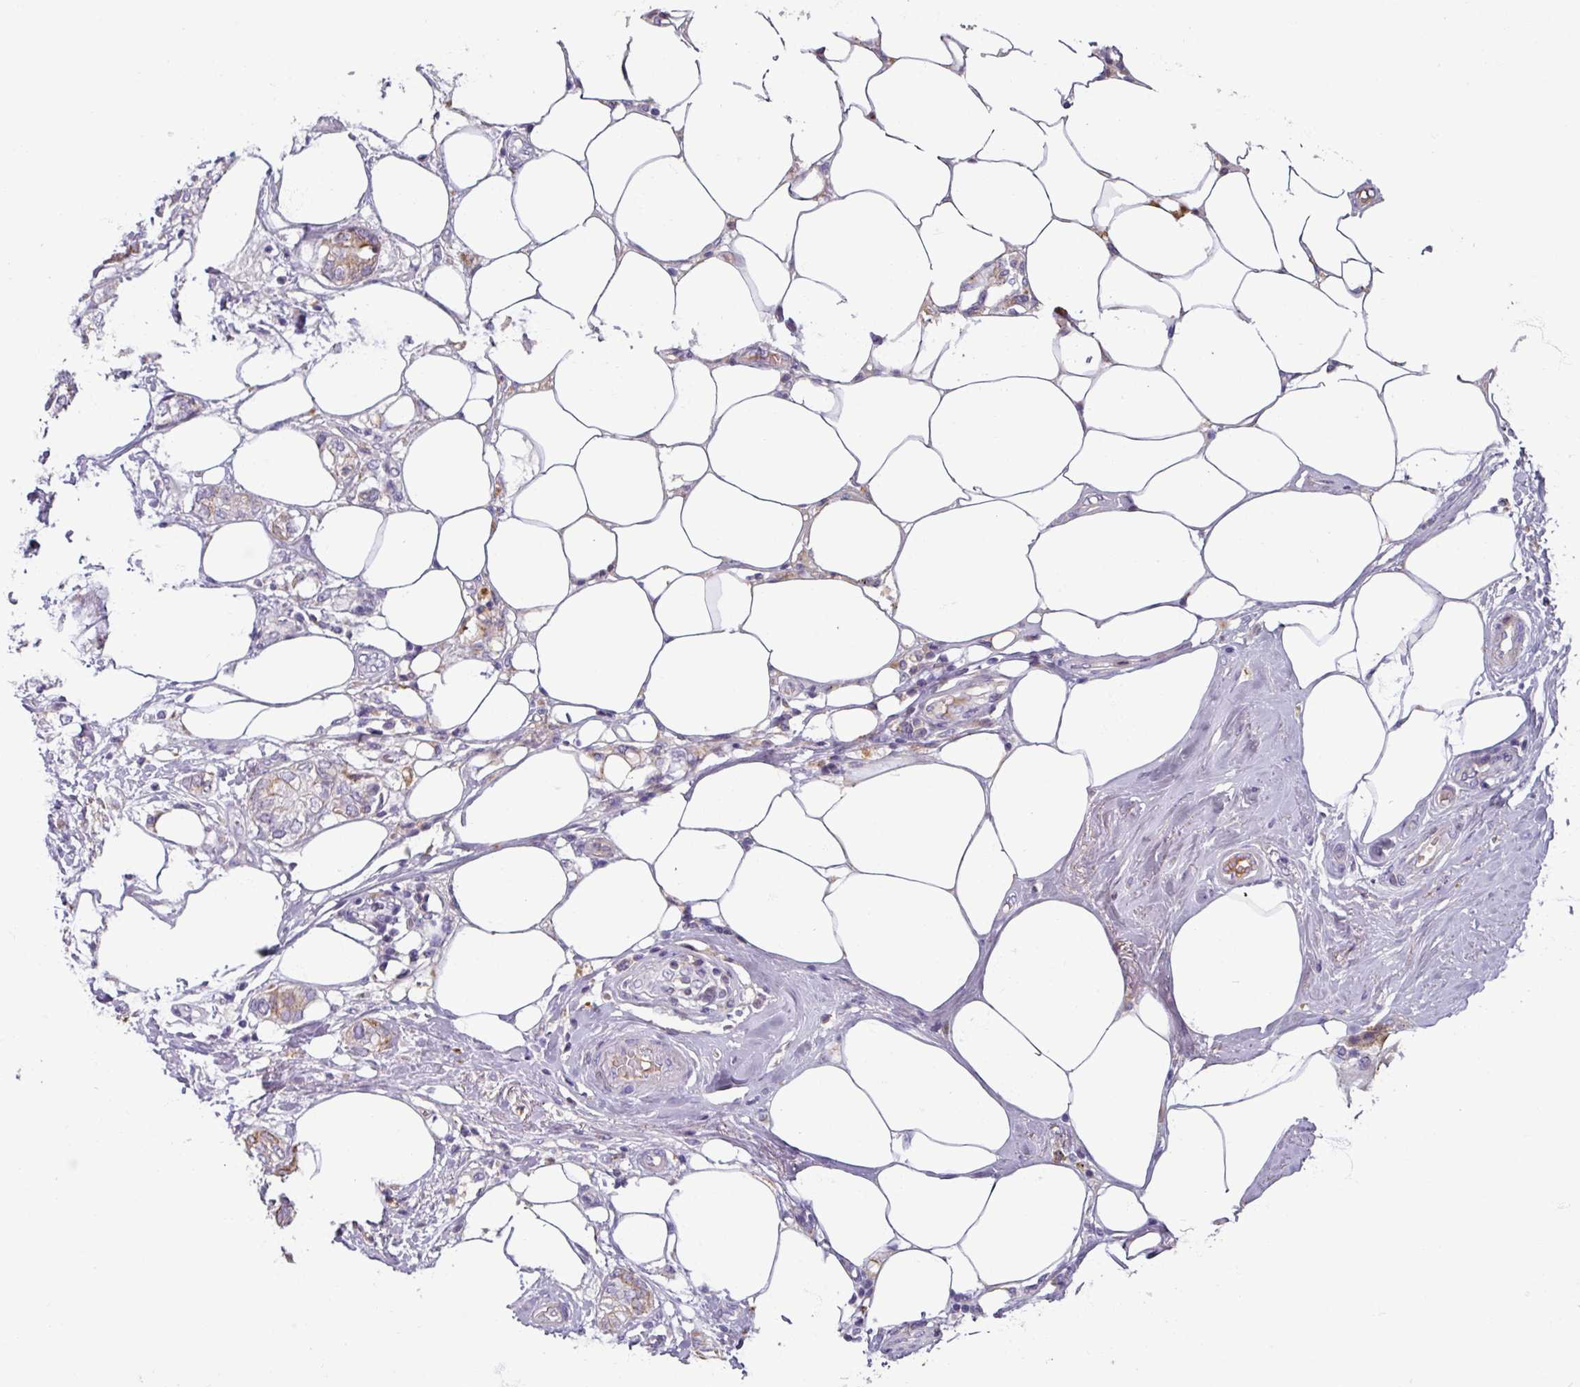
{"staining": {"intensity": "moderate", "quantity": "<25%", "location": "cytoplasmic/membranous"}, "tissue": "breast cancer", "cell_type": "Tumor cells", "image_type": "cancer", "snomed": [{"axis": "morphology", "description": "Duct carcinoma"}, {"axis": "topography", "description": "Breast"}], "caption": "A high-resolution photomicrograph shows IHC staining of breast cancer, which shows moderate cytoplasmic/membranous staining in about <25% of tumor cells.", "gene": "SPESP1", "patient": {"sex": "female", "age": 73}}